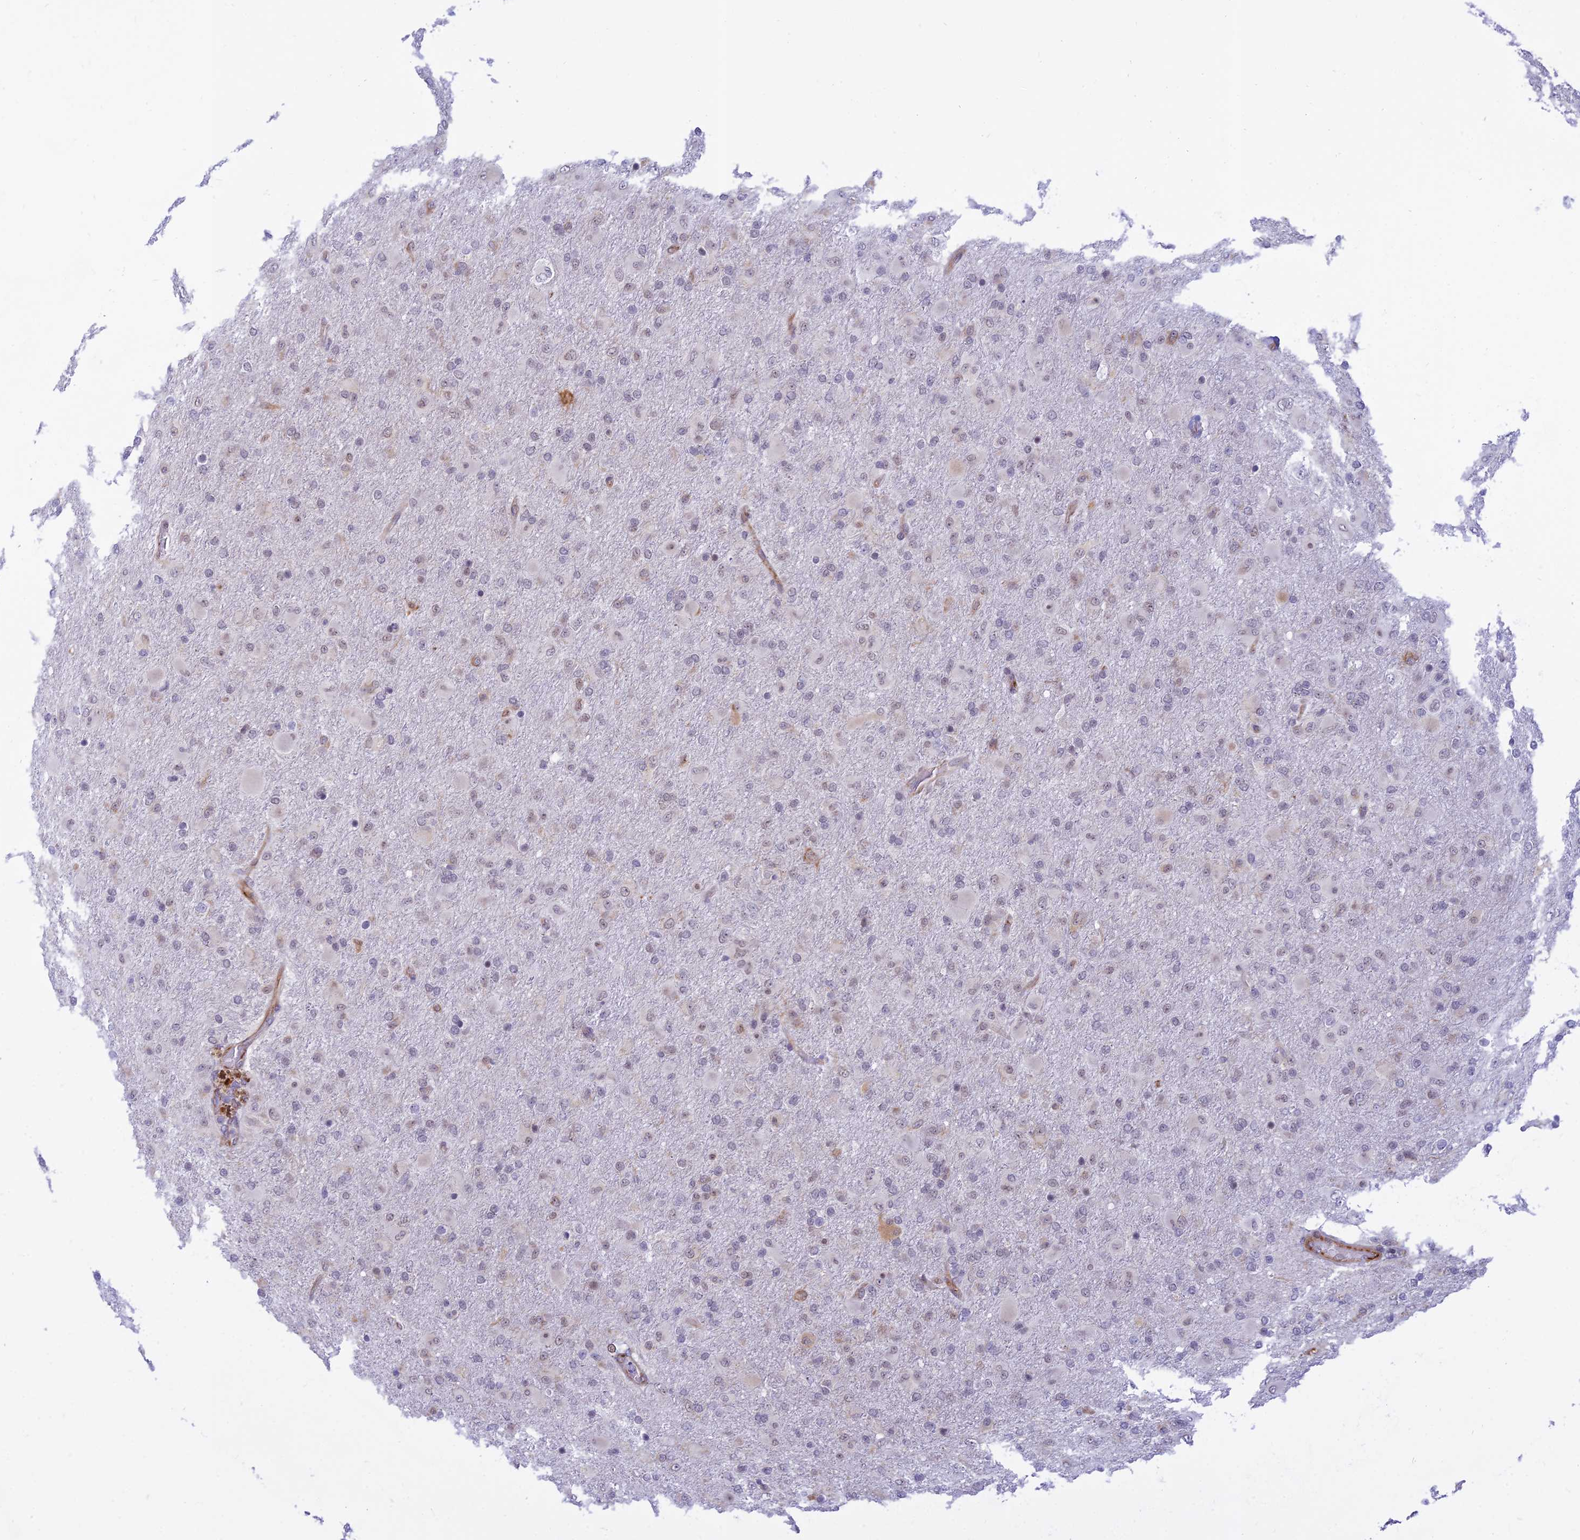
{"staining": {"intensity": "weak", "quantity": "<25%", "location": "nuclear"}, "tissue": "glioma", "cell_type": "Tumor cells", "image_type": "cancer", "snomed": [{"axis": "morphology", "description": "Glioma, malignant, Low grade"}, {"axis": "topography", "description": "Brain"}], "caption": "Immunohistochemical staining of human glioma reveals no significant staining in tumor cells.", "gene": "SAPCD2", "patient": {"sex": "male", "age": 65}}